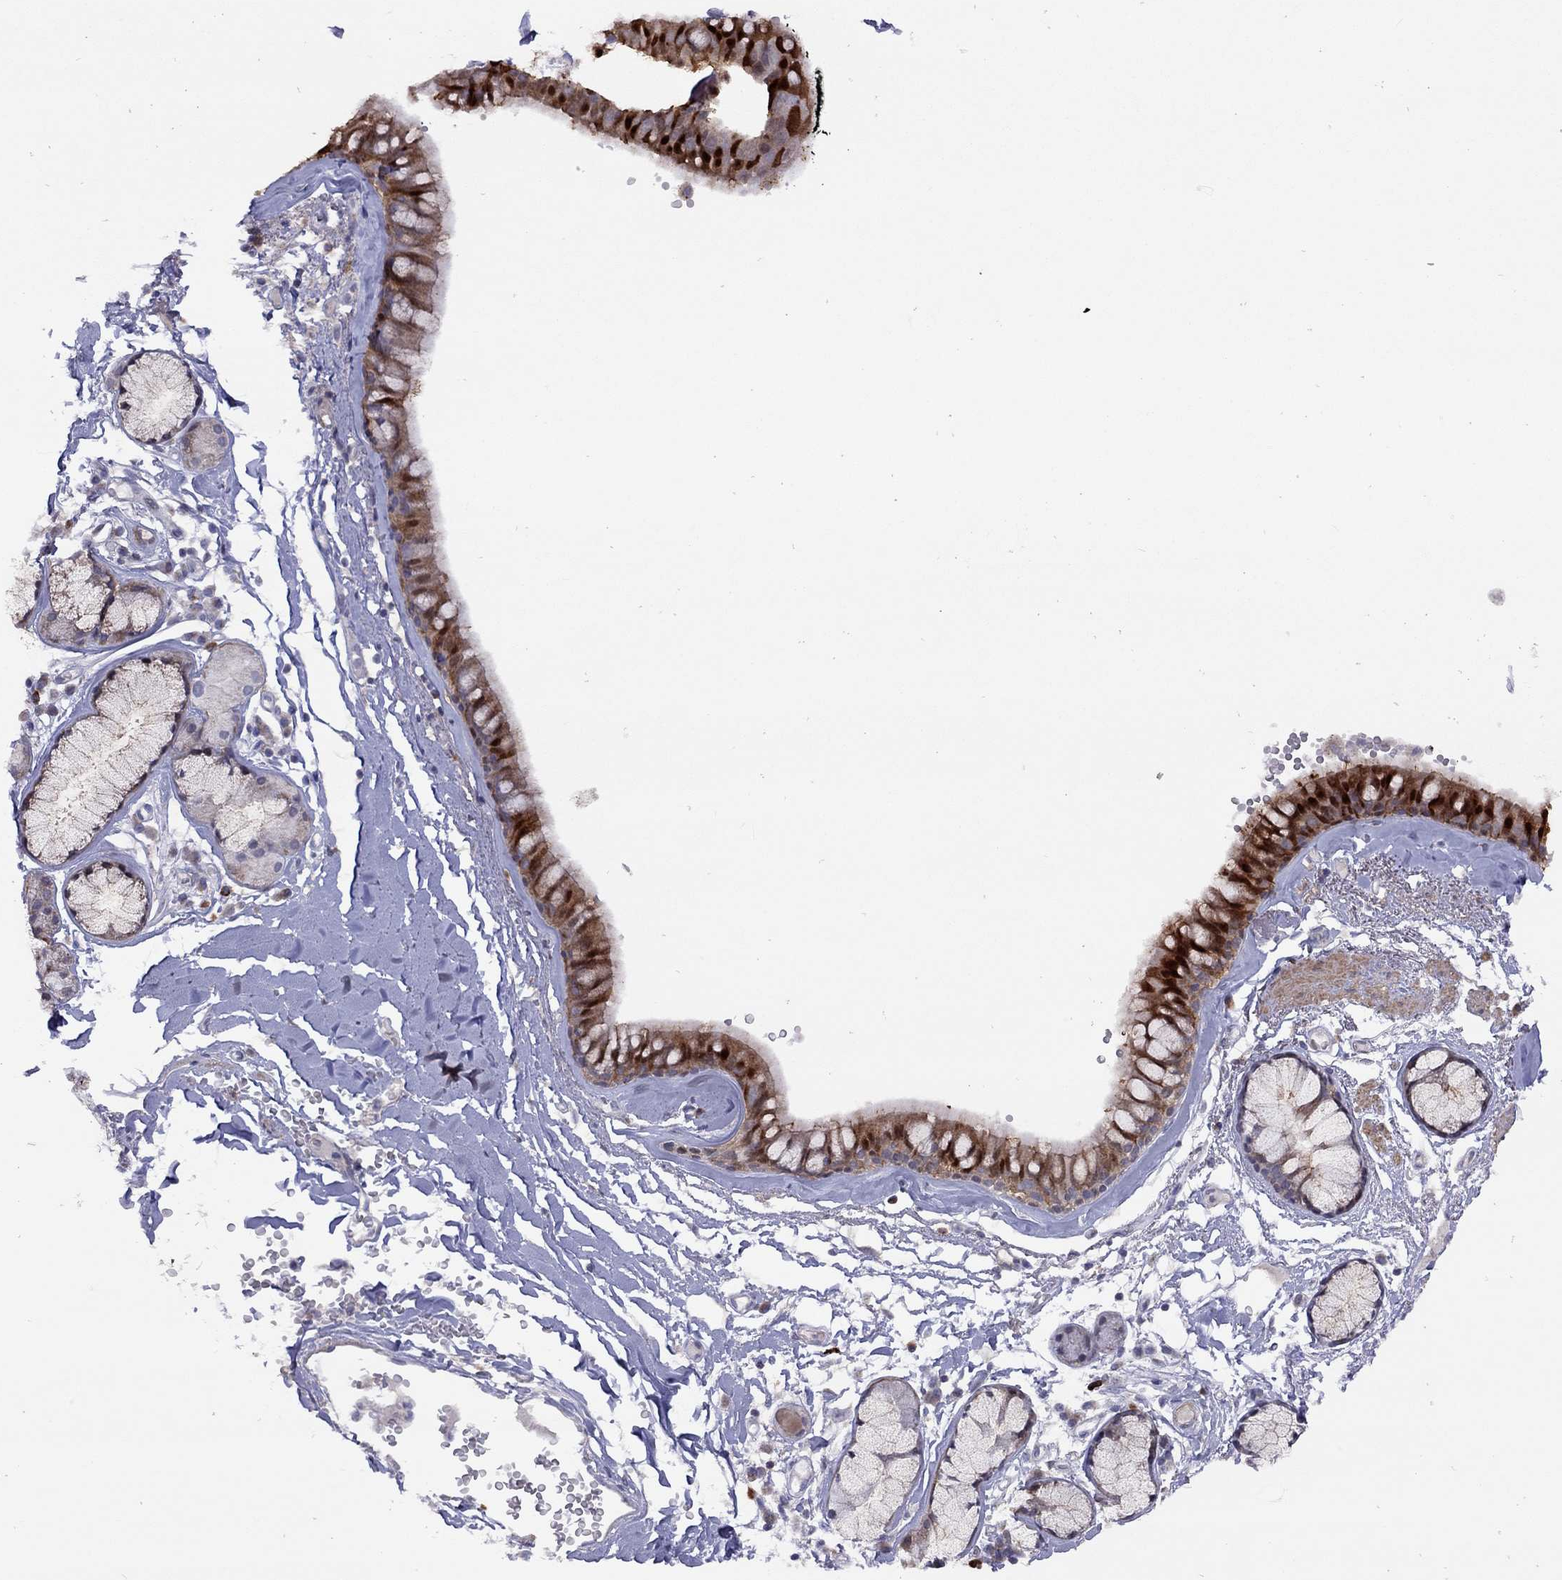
{"staining": {"intensity": "strong", "quantity": ">75%", "location": "cytoplasmic/membranous,nuclear"}, "tissue": "bronchus", "cell_type": "Respiratory epithelial cells", "image_type": "normal", "snomed": [{"axis": "morphology", "description": "Normal tissue, NOS"}, {"axis": "morphology", "description": "Squamous cell carcinoma, NOS"}, {"axis": "topography", "description": "Cartilage tissue"}, {"axis": "topography", "description": "Bronchus"}], "caption": "Brown immunohistochemical staining in normal bronchus displays strong cytoplasmic/membranous,nuclear staining in approximately >75% of respiratory epithelial cells.", "gene": "SYTL2", "patient": {"sex": "male", "age": 72}}